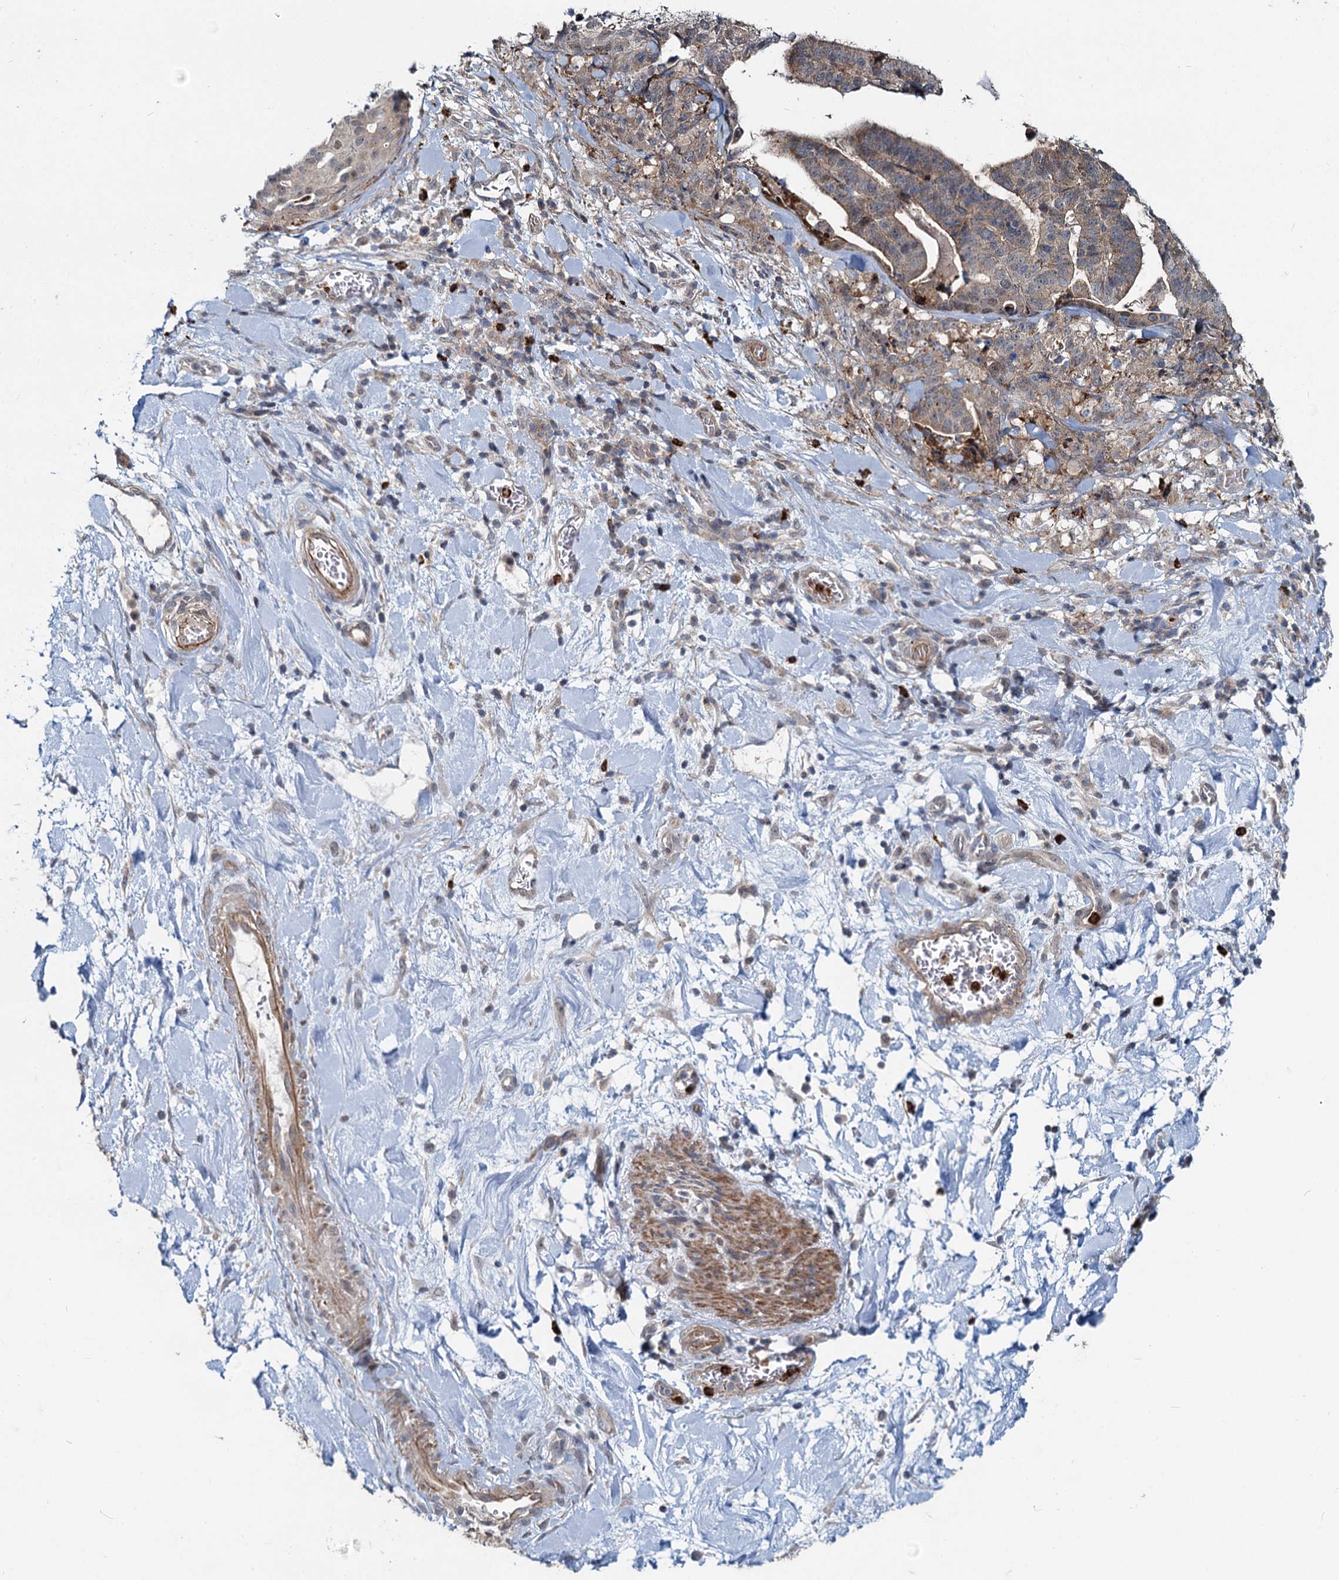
{"staining": {"intensity": "weak", "quantity": ">75%", "location": "cytoplasmic/membranous"}, "tissue": "stomach cancer", "cell_type": "Tumor cells", "image_type": "cancer", "snomed": [{"axis": "morphology", "description": "Adenocarcinoma, NOS"}, {"axis": "topography", "description": "Stomach"}], "caption": "IHC of human adenocarcinoma (stomach) shows low levels of weak cytoplasmic/membranous positivity in approximately >75% of tumor cells.", "gene": "ADCY2", "patient": {"sex": "male", "age": 48}}